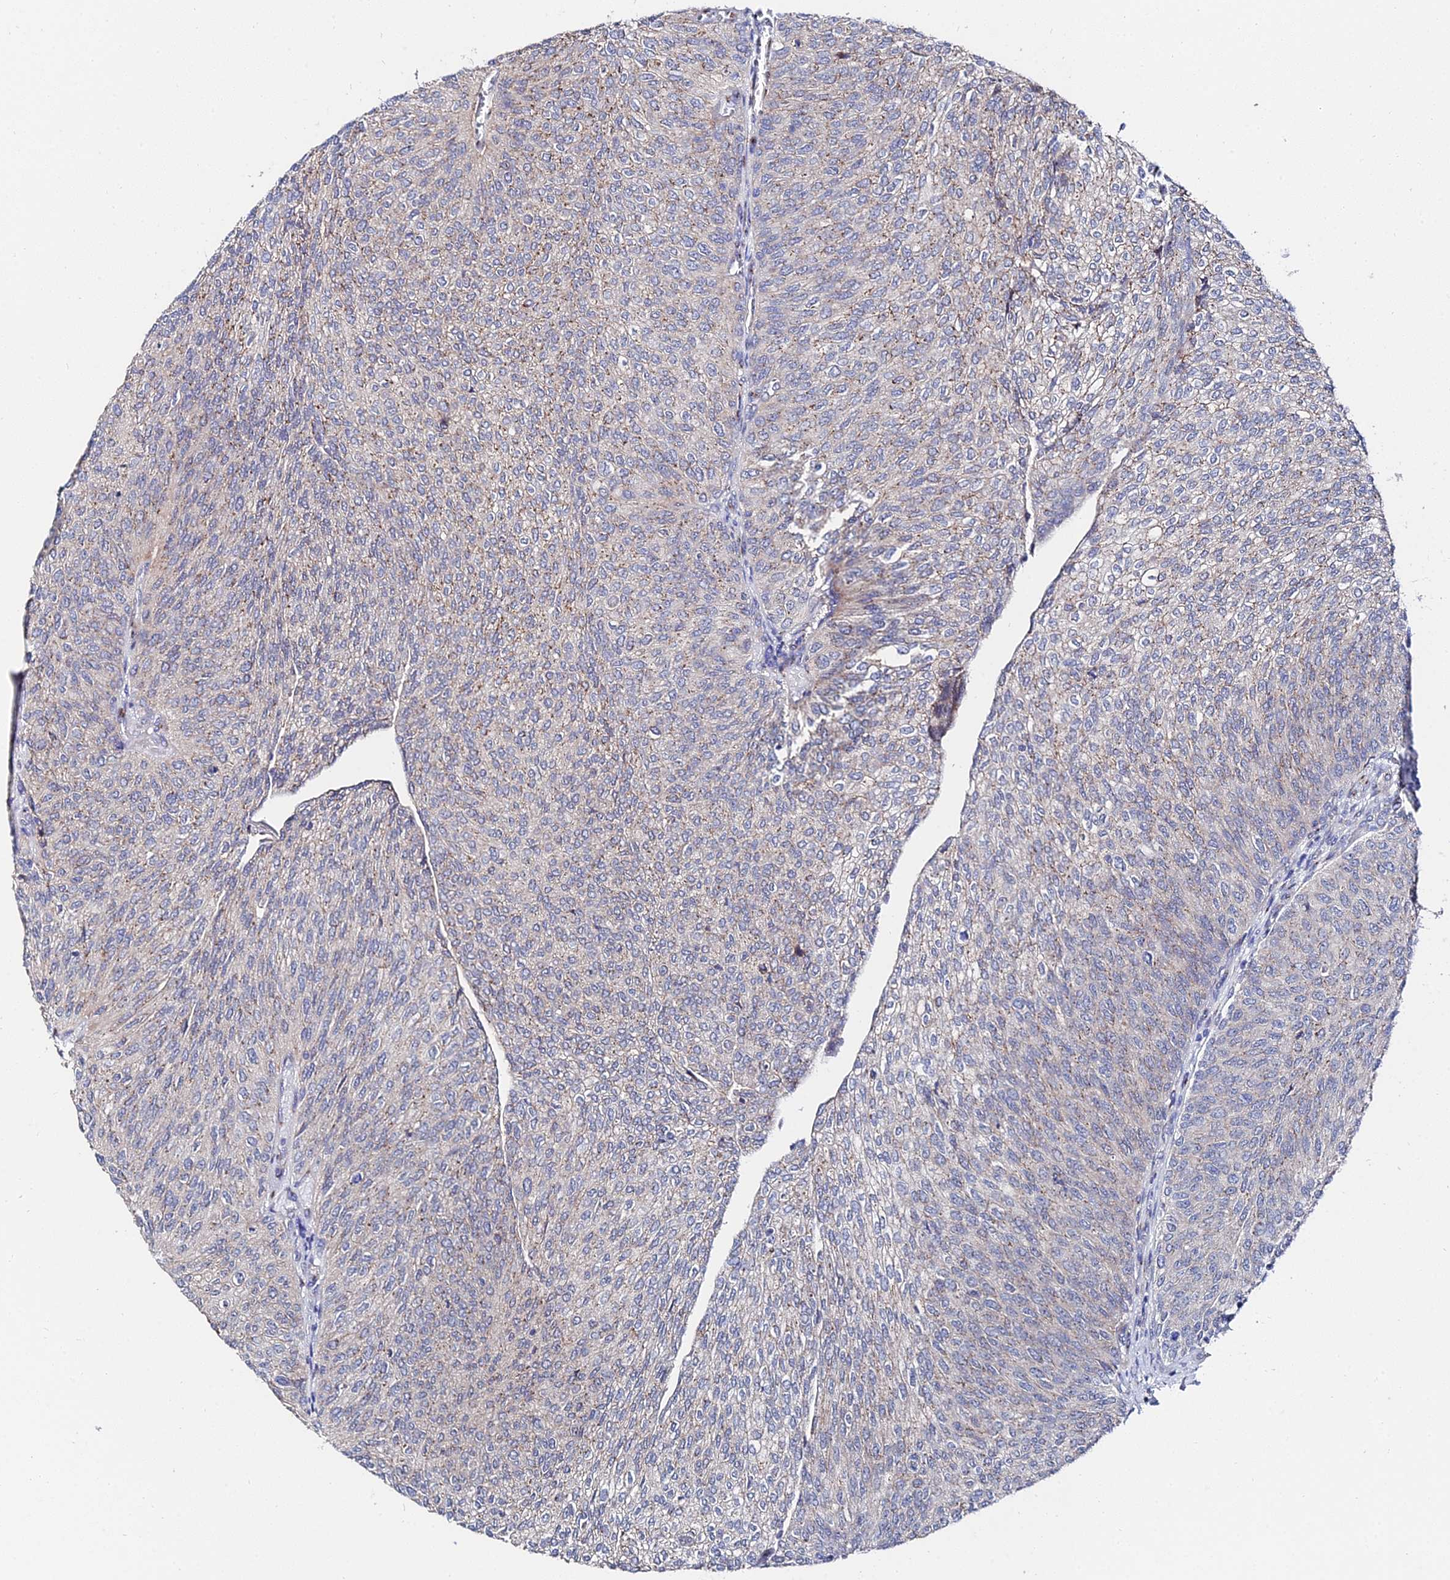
{"staining": {"intensity": "weak", "quantity": "25%-75%", "location": "cytoplasmic/membranous"}, "tissue": "urothelial cancer", "cell_type": "Tumor cells", "image_type": "cancer", "snomed": [{"axis": "morphology", "description": "Urothelial carcinoma, High grade"}, {"axis": "topography", "description": "Urinary bladder"}], "caption": "Immunohistochemical staining of human high-grade urothelial carcinoma reveals low levels of weak cytoplasmic/membranous protein positivity in approximately 25%-75% of tumor cells.", "gene": "BORCS8", "patient": {"sex": "female", "age": 79}}